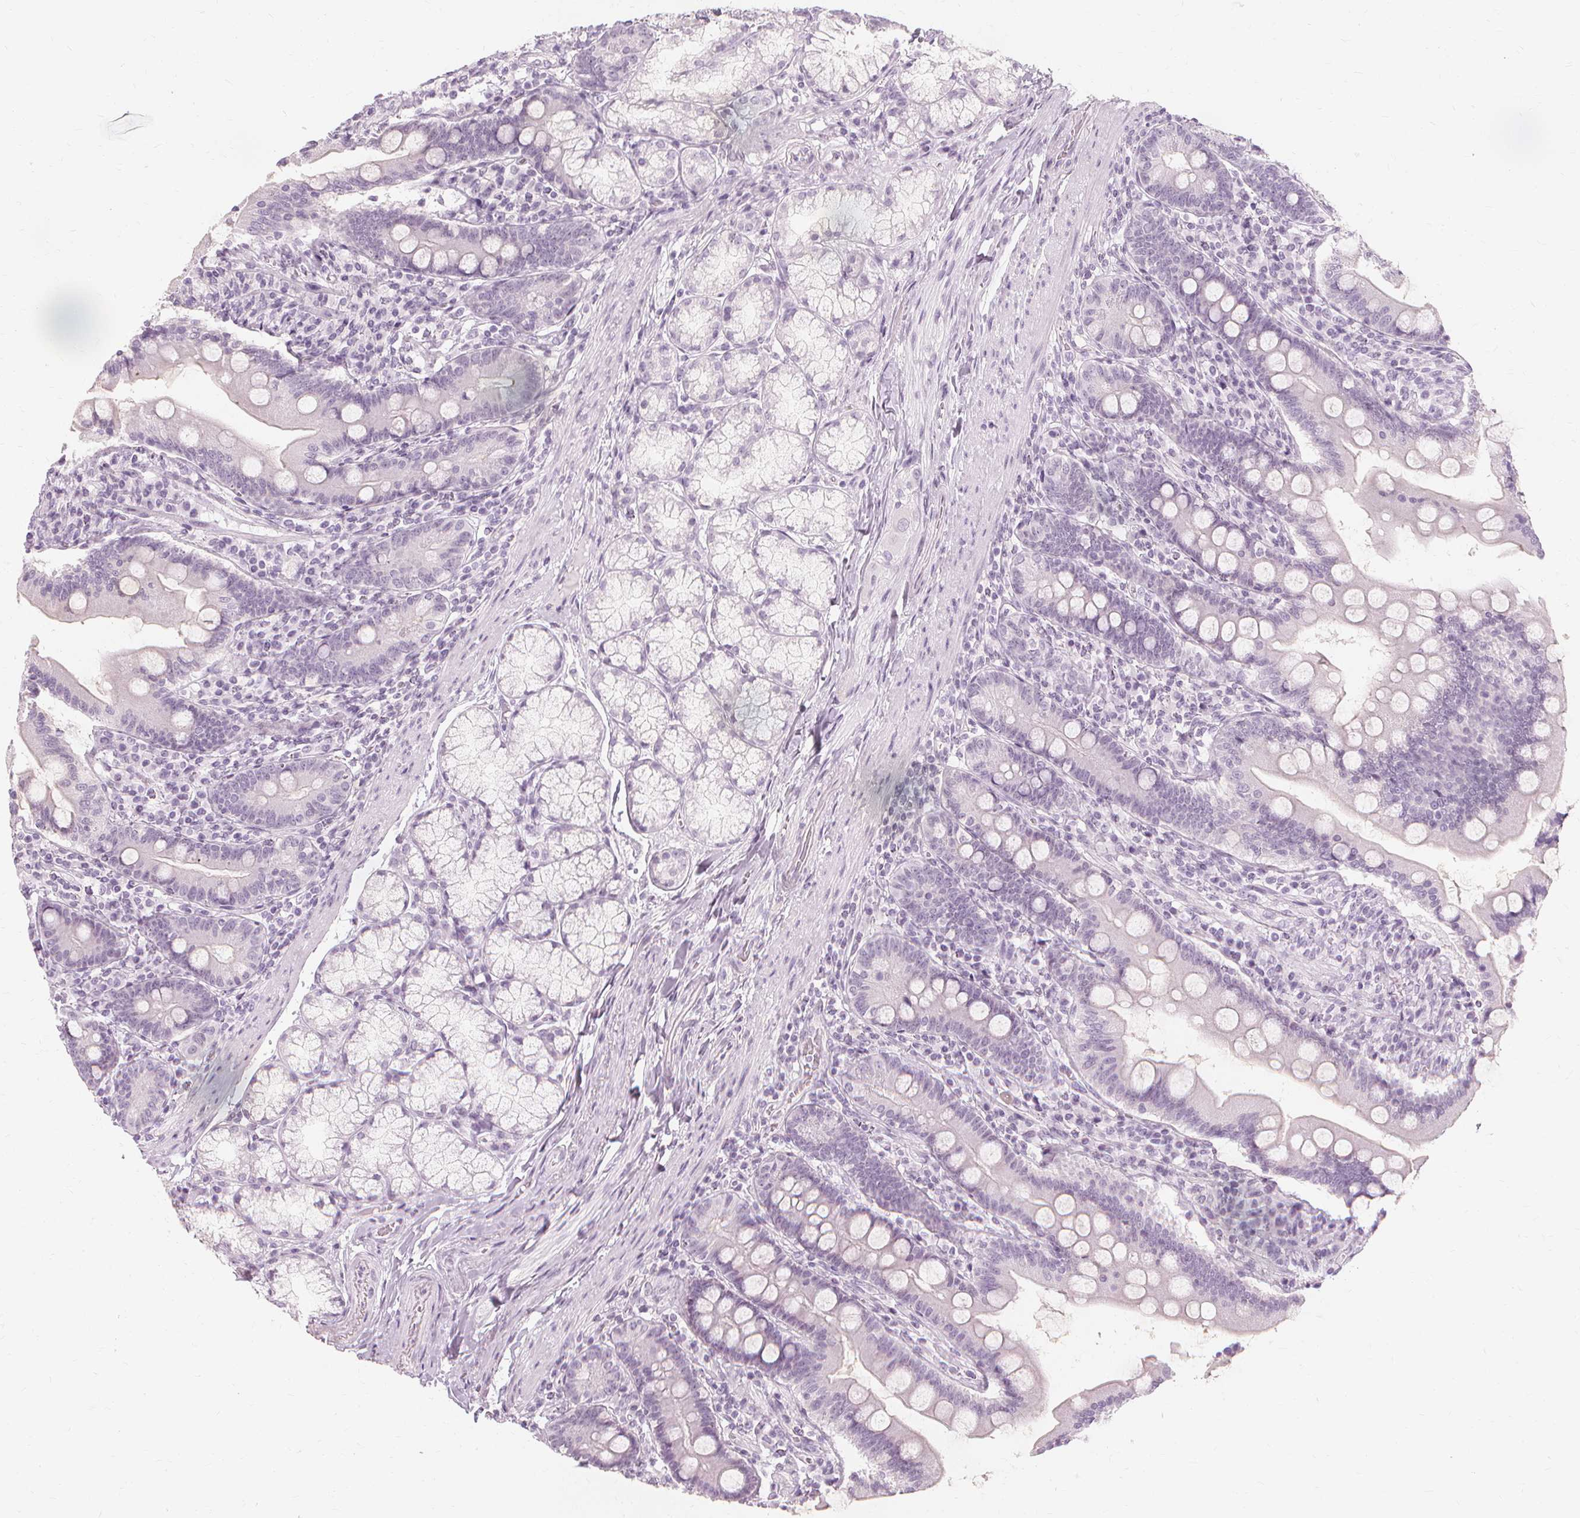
{"staining": {"intensity": "negative", "quantity": "none", "location": "none"}, "tissue": "duodenum", "cell_type": "Glandular cells", "image_type": "normal", "snomed": [{"axis": "morphology", "description": "Normal tissue, NOS"}, {"axis": "topography", "description": "Duodenum"}], "caption": "Immunohistochemistry of normal duodenum shows no expression in glandular cells. Nuclei are stained in blue.", "gene": "MUC12", "patient": {"sex": "female", "age": 67}}